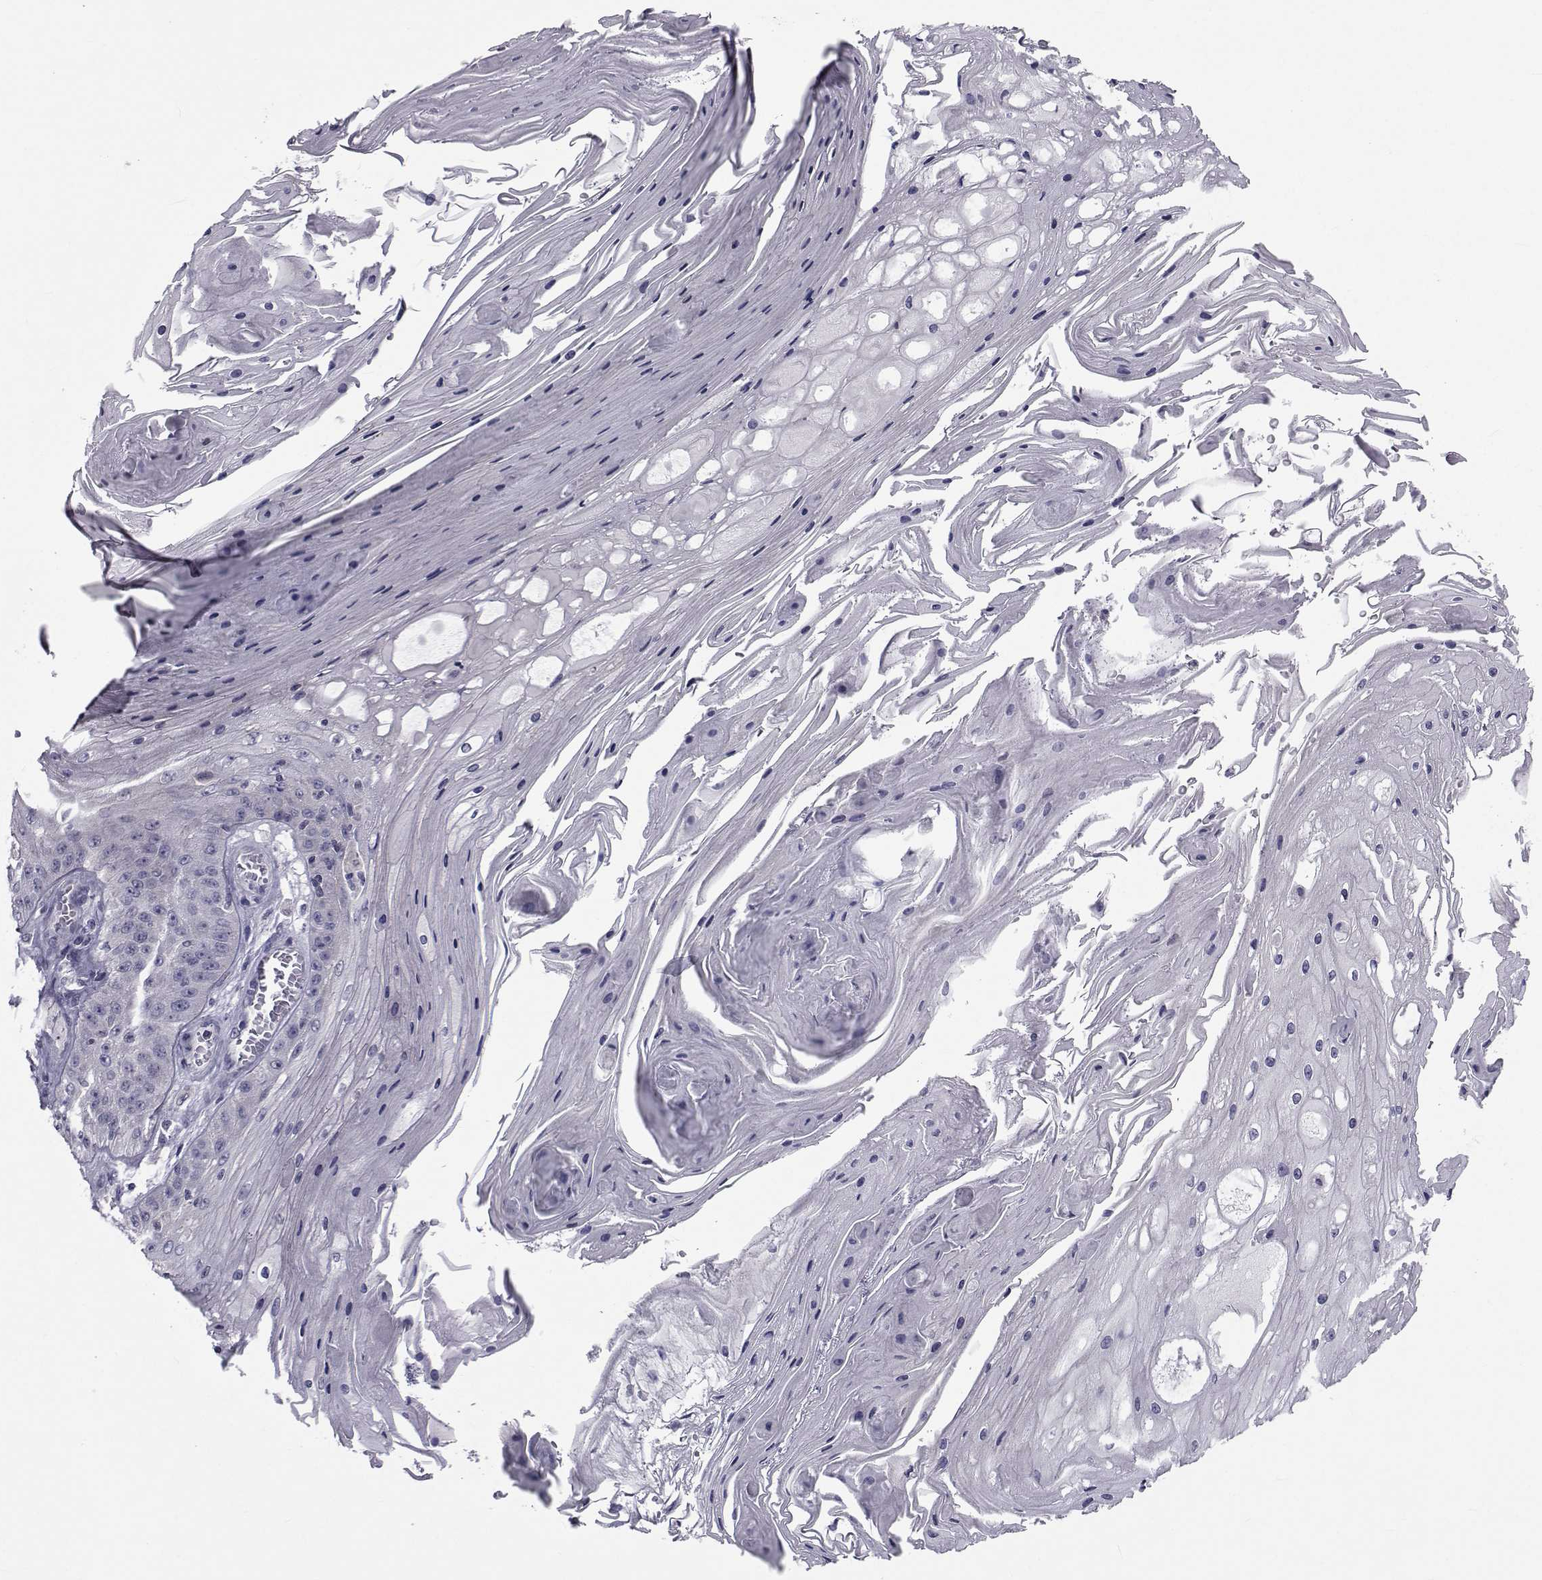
{"staining": {"intensity": "negative", "quantity": "none", "location": "none"}, "tissue": "skin cancer", "cell_type": "Tumor cells", "image_type": "cancer", "snomed": [{"axis": "morphology", "description": "Squamous cell carcinoma, NOS"}, {"axis": "topography", "description": "Skin"}], "caption": "Immunohistochemistry of squamous cell carcinoma (skin) shows no staining in tumor cells.", "gene": "SLC30A10", "patient": {"sex": "male", "age": 70}}